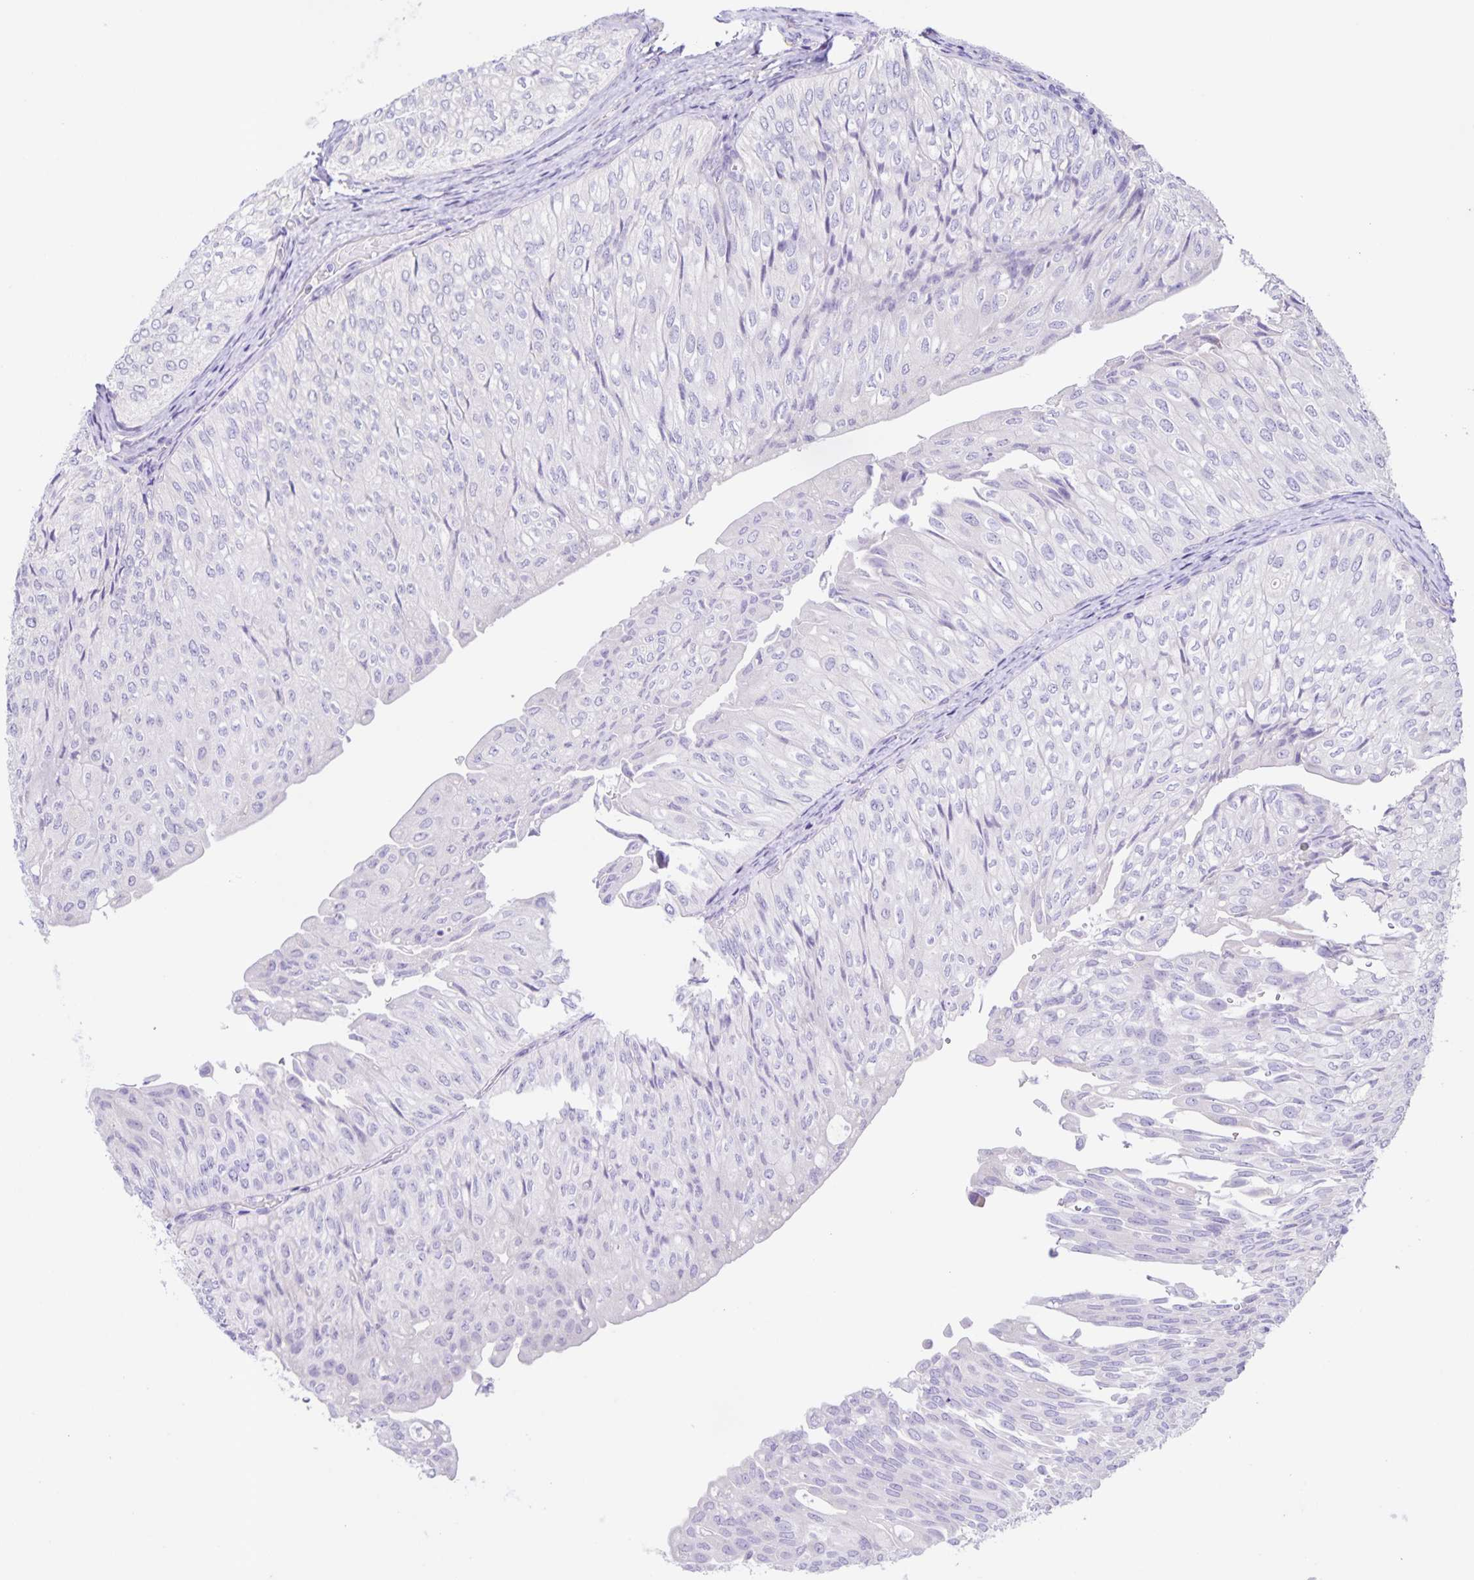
{"staining": {"intensity": "negative", "quantity": "none", "location": "none"}, "tissue": "urothelial cancer", "cell_type": "Tumor cells", "image_type": "cancer", "snomed": [{"axis": "morphology", "description": "Urothelial carcinoma, NOS"}, {"axis": "topography", "description": "Urinary bladder"}], "caption": "High power microscopy micrograph of an immunohistochemistry (IHC) histopathology image of urothelial cancer, revealing no significant staining in tumor cells.", "gene": "BOLL", "patient": {"sex": "male", "age": 62}}